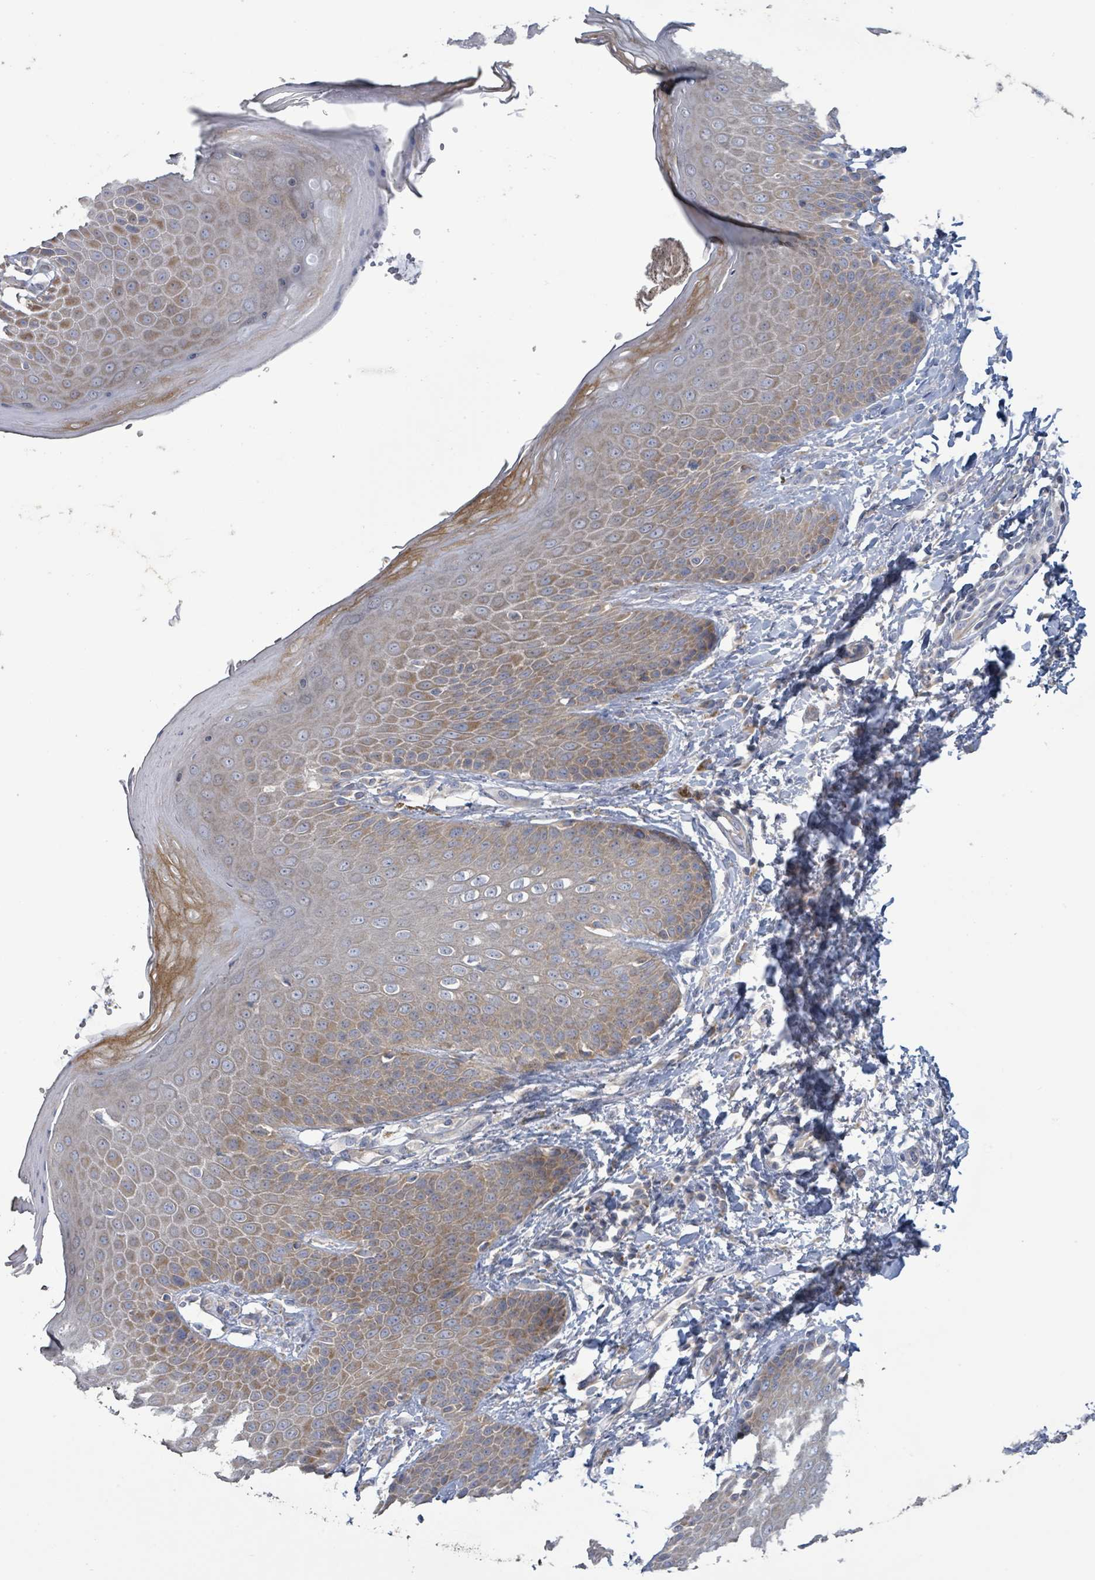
{"staining": {"intensity": "moderate", "quantity": "25%-75%", "location": "cytoplasmic/membranous"}, "tissue": "skin", "cell_type": "Epidermal cells", "image_type": "normal", "snomed": [{"axis": "morphology", "description": "Normal tissue, NOS"}, {"axis": "topography", "description": "Peripheral nerve tissue"}], "caption": "Immunohistochemical staining of benign human skin demonstrates 25%-75% levels of moderate cytoplasmic/membranous protein positivity in about 25%-75% of epidermal cells. The protein of interest is stained brown, and the nuclei are stained in blue (DAB IHC with brightfield microscopy, high magnification).", "gene": "RPL32", "patient": {"sex": "male", "age": 51}}